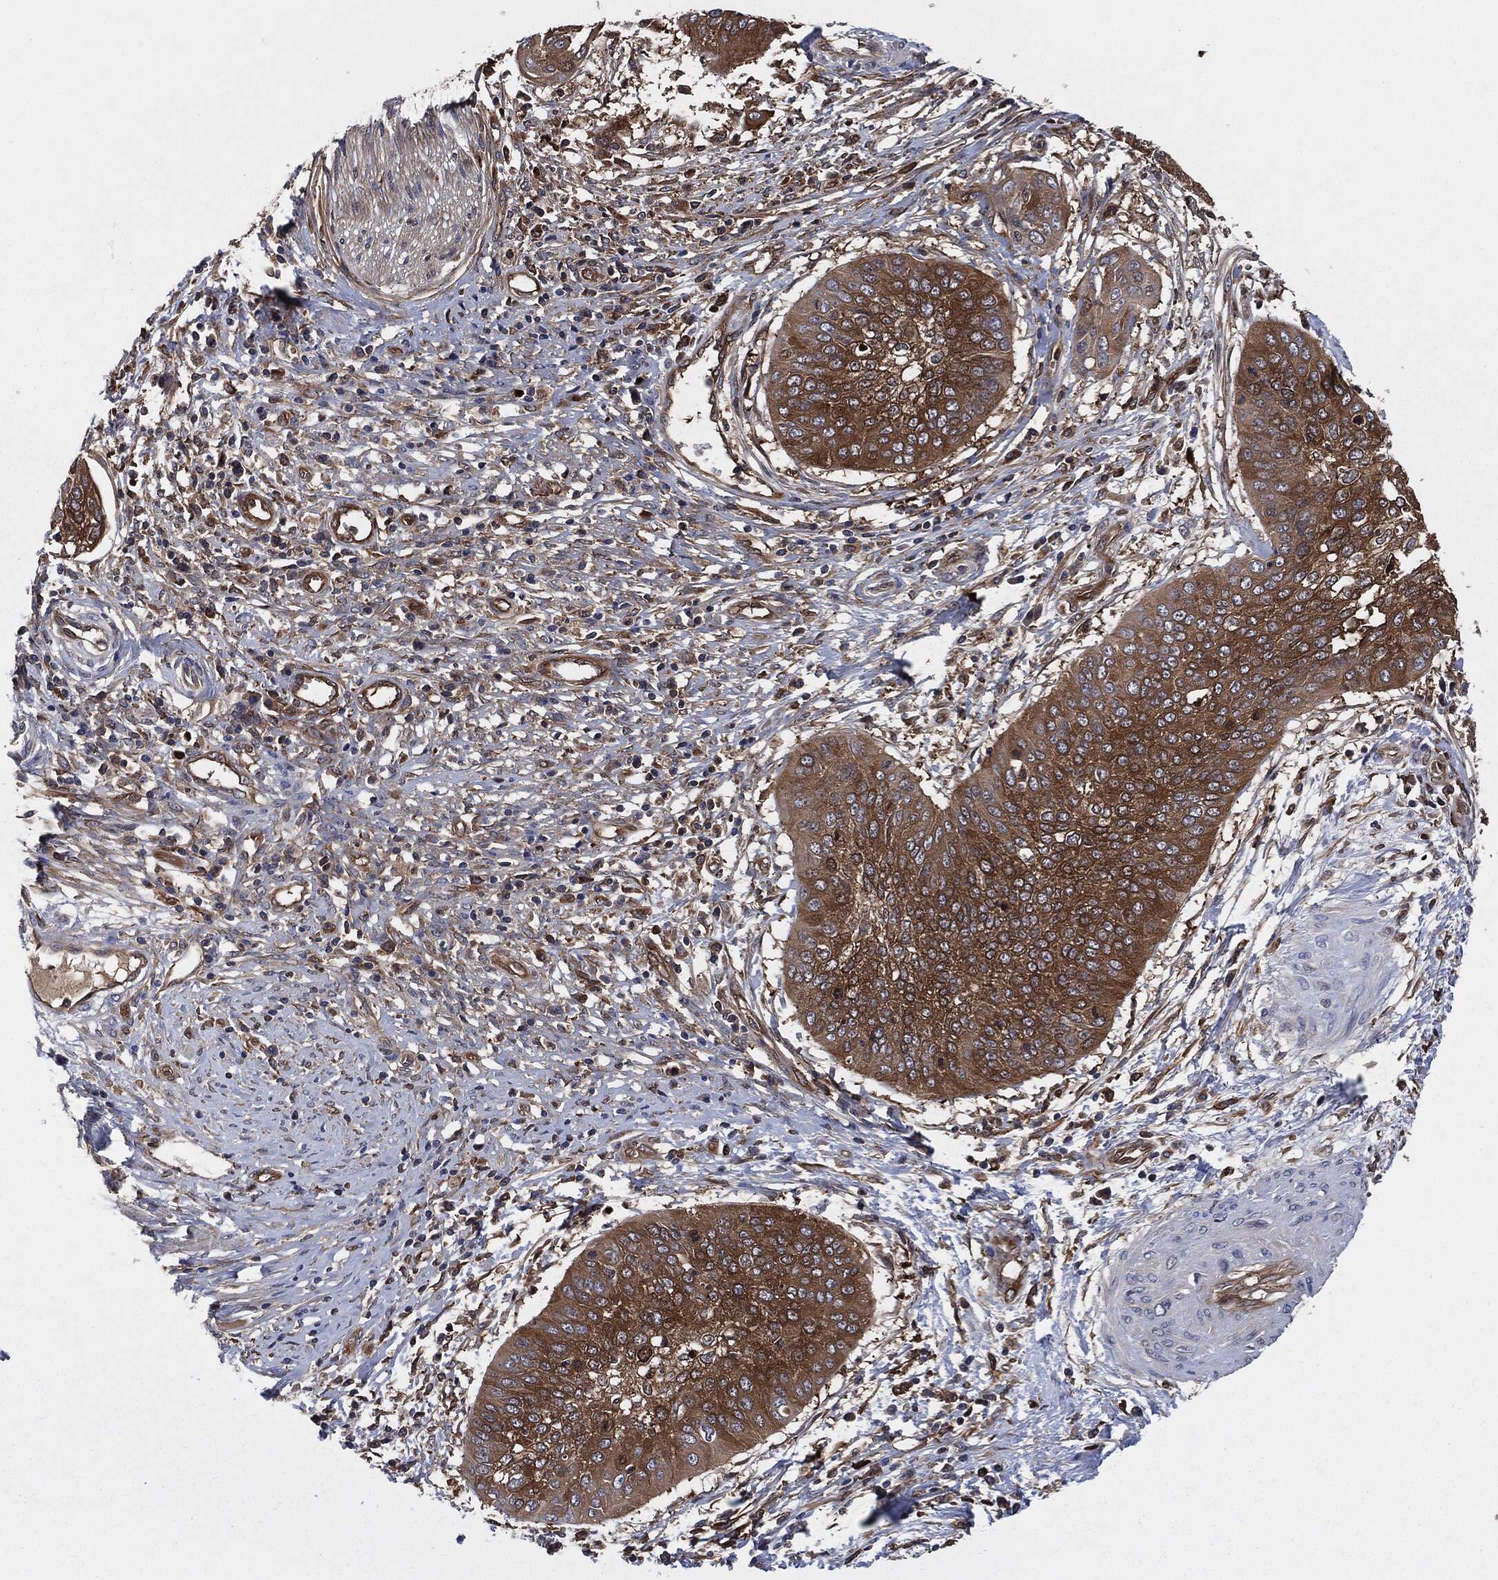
{"staining": {"intensity": "strong", "quantity": ">75%", "location": "cytoplasmic/membranous"}, "tissue": "cervical cancer", "cell_type": "Tumor cells", "image_type": "cancer", "snomed": [{"axis": "morphology", "description": "Normal tissue, NOS"}, {"axis": "morphology", "description": "Squamous cell carcinoma, NOS"}, {"axis": "topography", "description": "Cervix"}], "caption": "Strong cytoplasmic/membranous staining is identified in approximately >75% of tumor cells in squamous cell carcinoma (cervical).", "gene": "XPNPEP1", "patient": {"sex": "female", "age": 39}}